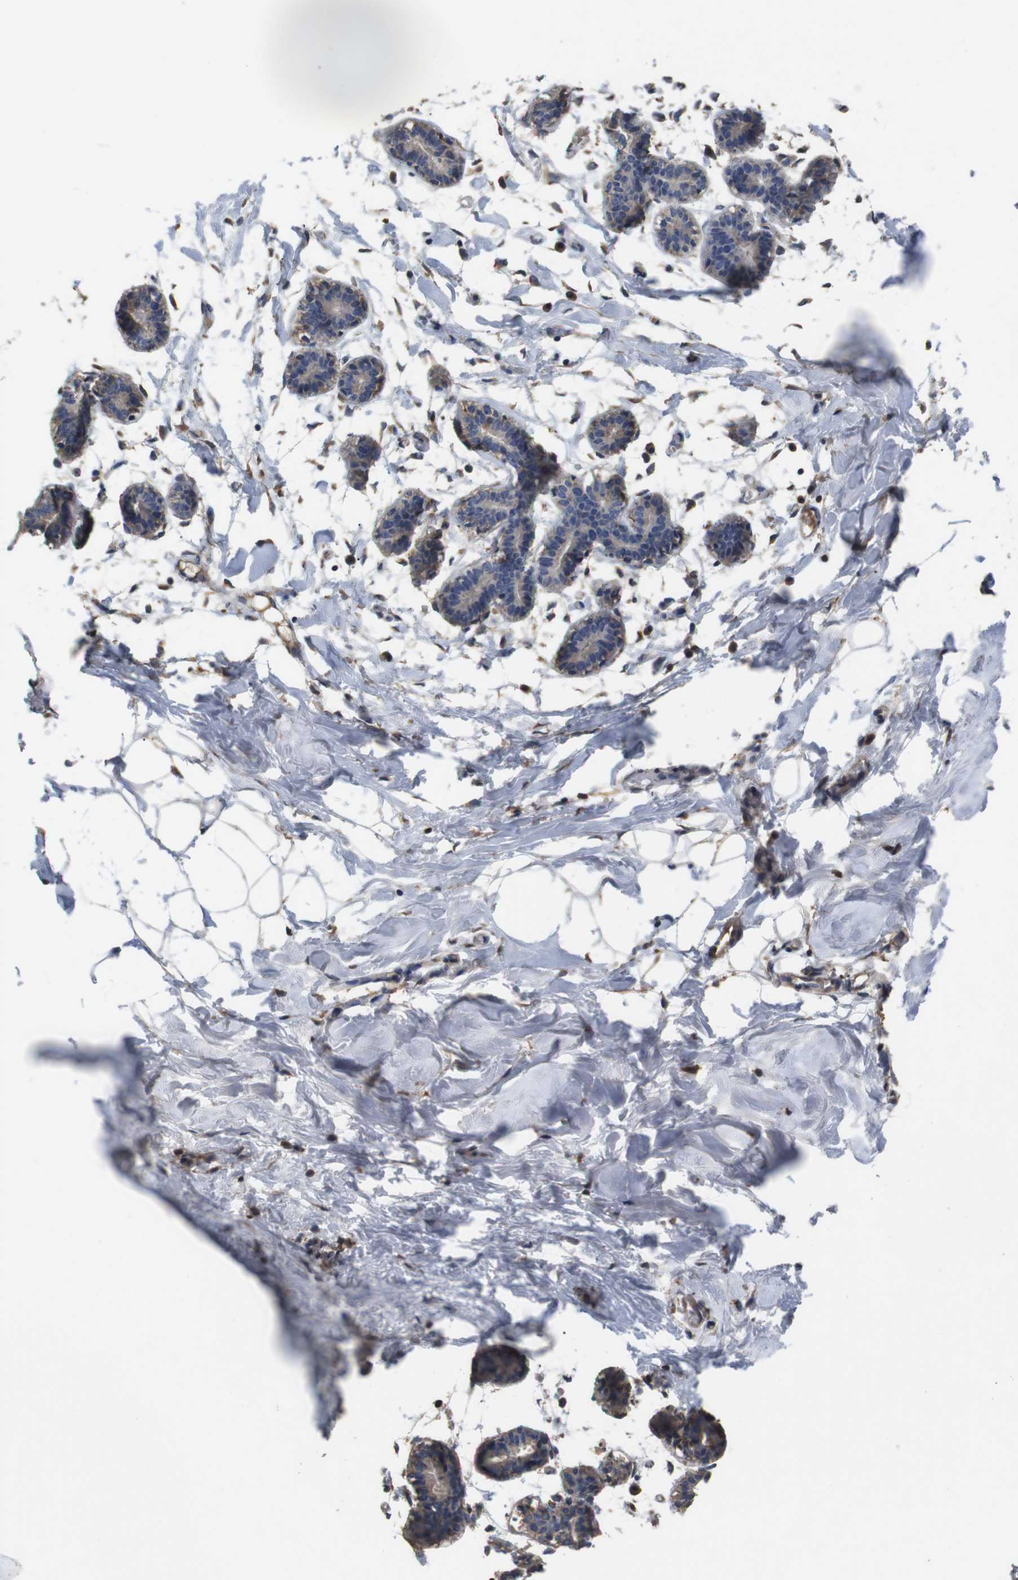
{"staining": {"intensity": "negative", "quantity": "none", "location": "none"}, "tissue": "breast", "cell_type": "Adipocytes", "image_type": "normal", "snomed": [{"axis": "morphology", "description": "Normal tissue, NOS"}, {"axis": "topography", "description": "Breast"}], "caption": "The micrograph exhibits no staining of adipocytes in benign breast. Nuclei are stained in blue.", "gene": "ARHGAP24", "patient": {"sex": "female", "age": 27}}